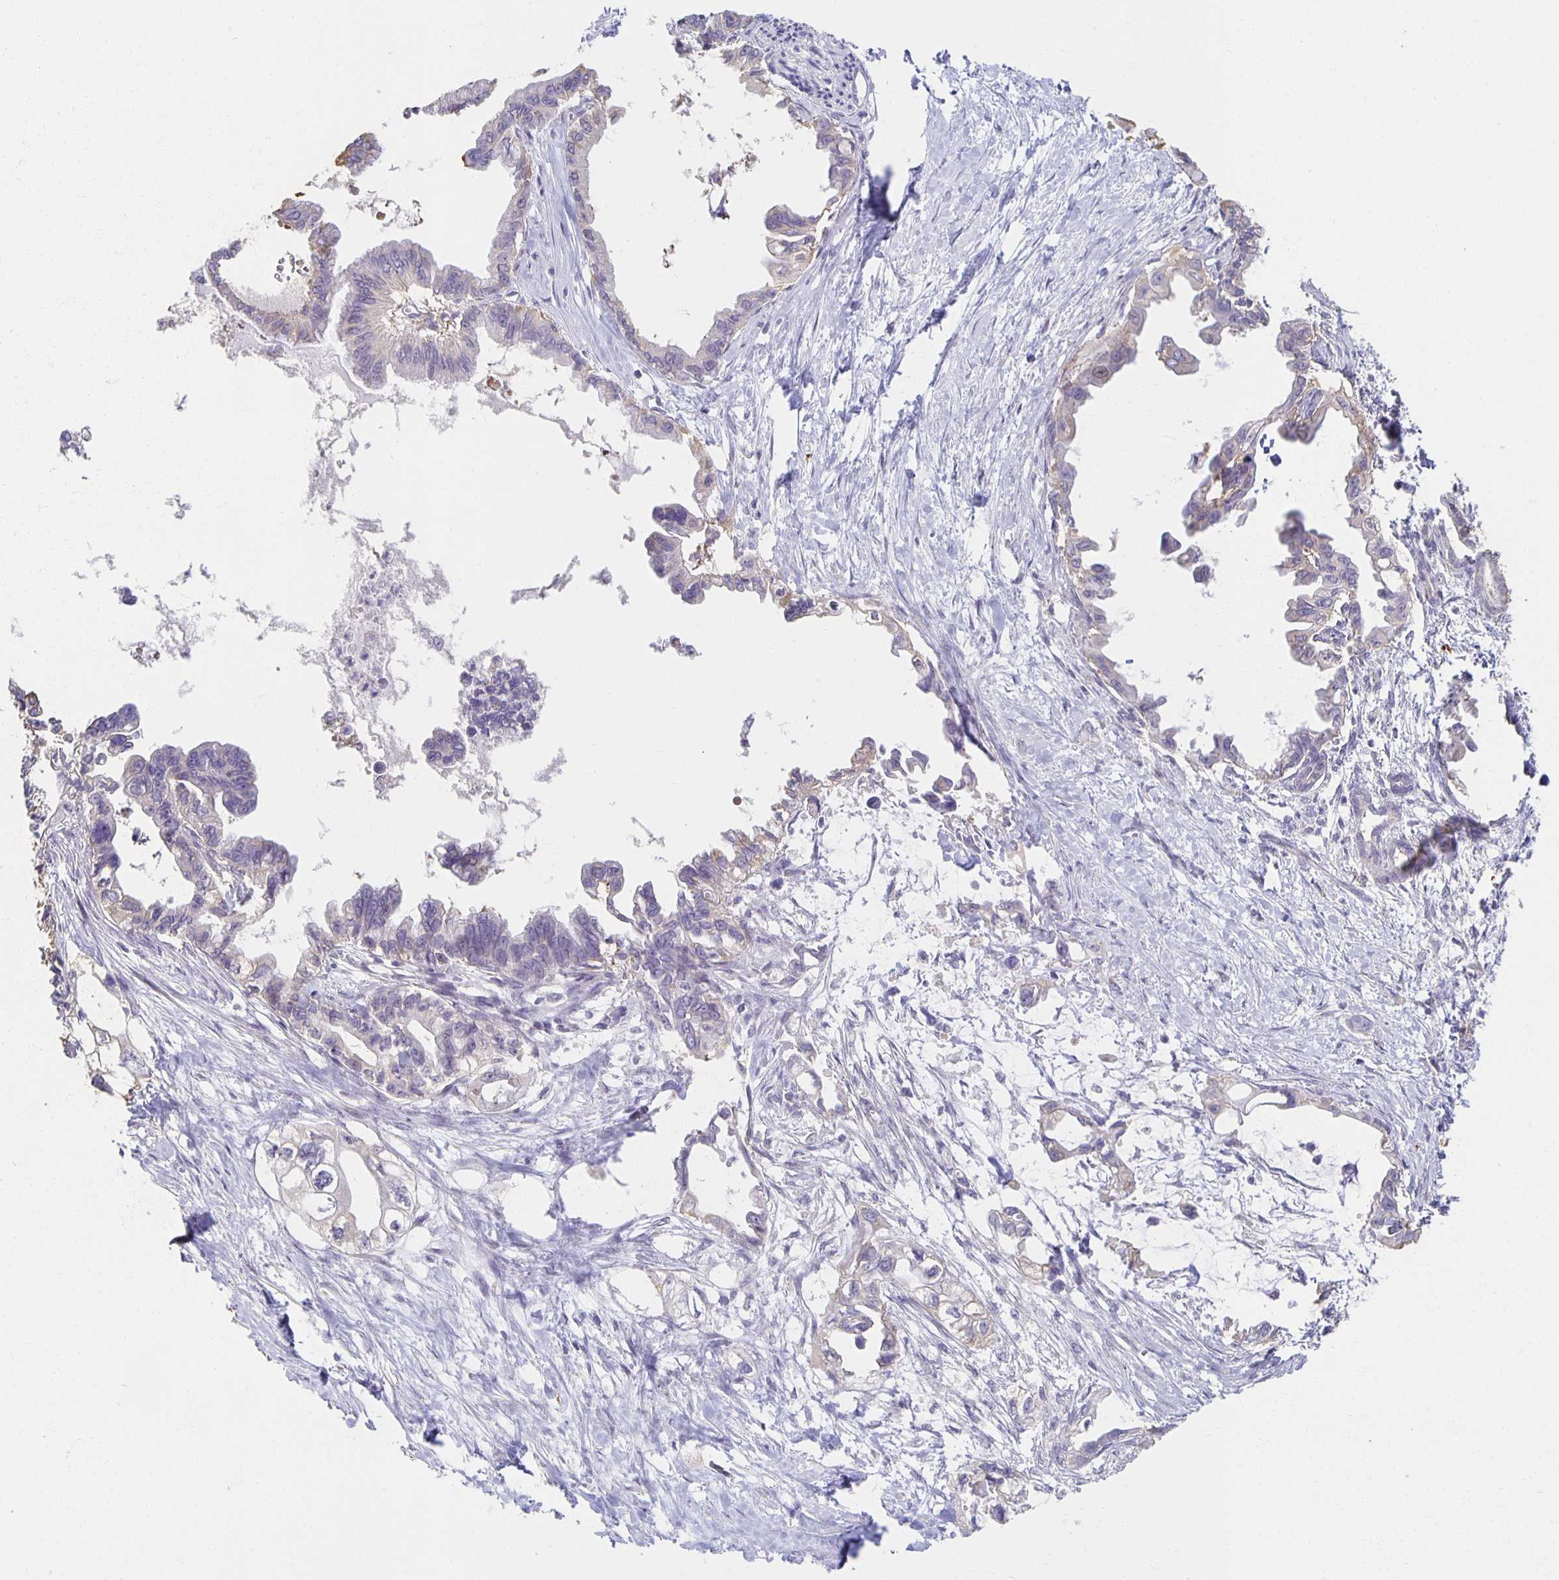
{"staining": {"intensity": "negative", "quantity": "none", "location": "none"}, "tissue": "pancreatic cancer", "cell_type": "Tumor cells", "image_type": "cancer", "snomed": [{"axis": "morphology", "description": "Adenocarcinoma, NOS"}, {"axis": "topography", "description": "Pancreas"}], "caption": "Tumor cells show no significant staining in pancreatic cancer (adenocarcinoma).", "gene": "ZNF692", "patient": {"sex": "male", "age": 61}}